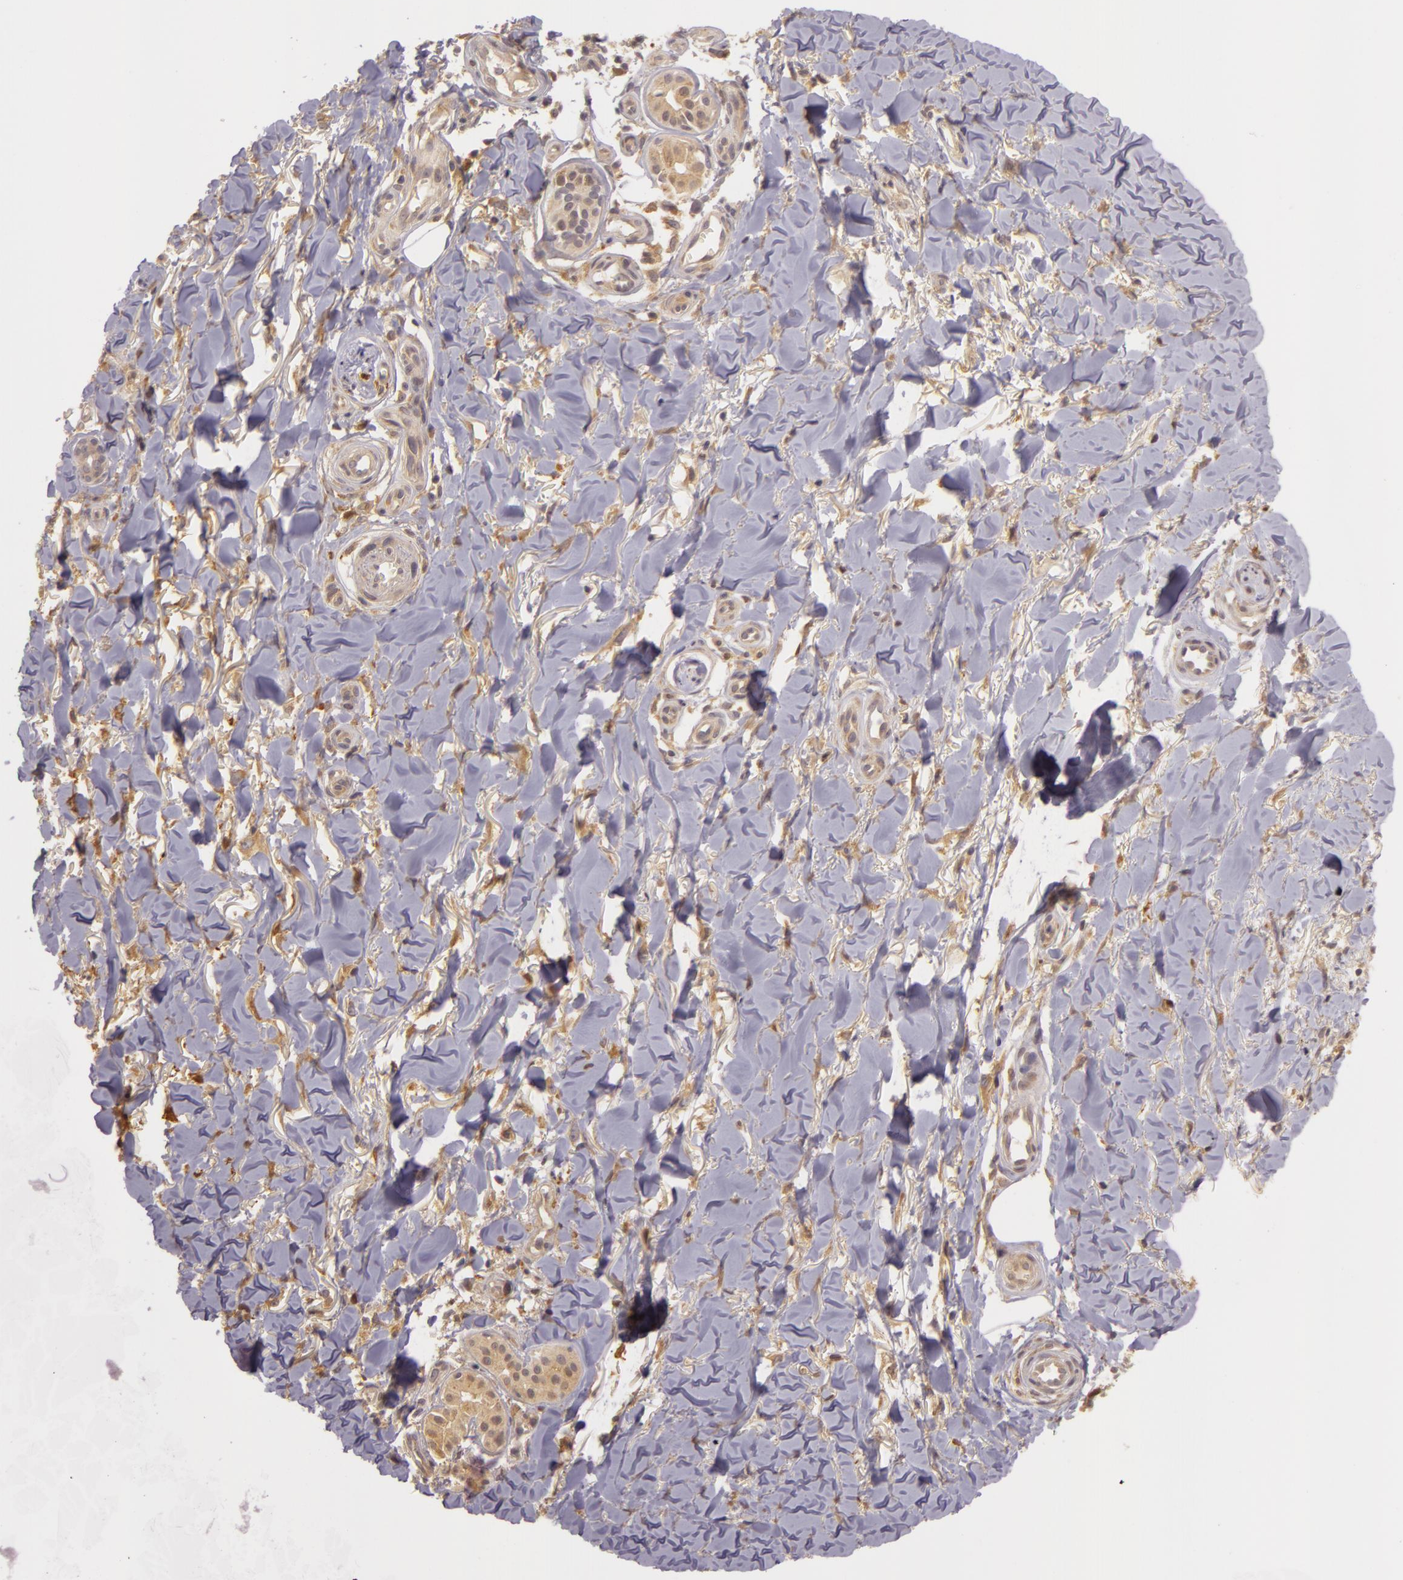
{"staining": {"intensity": "negative", "quantity": "none", "location": "none"}, "tissue": "skin cancer", "cell_type": "Tumor cells", "image_type": "cancer", "snomed": [{"axis": "morphology", "description": "Basal cell carcinoma"}, {"axis": "topography", "description": "Skin"}], "caption": "Tumor cells show no significant staining in basal cell carcinoma (skin).", "gene": "PPP1R3F", "patient": {"sex": "male", "age": 81}}